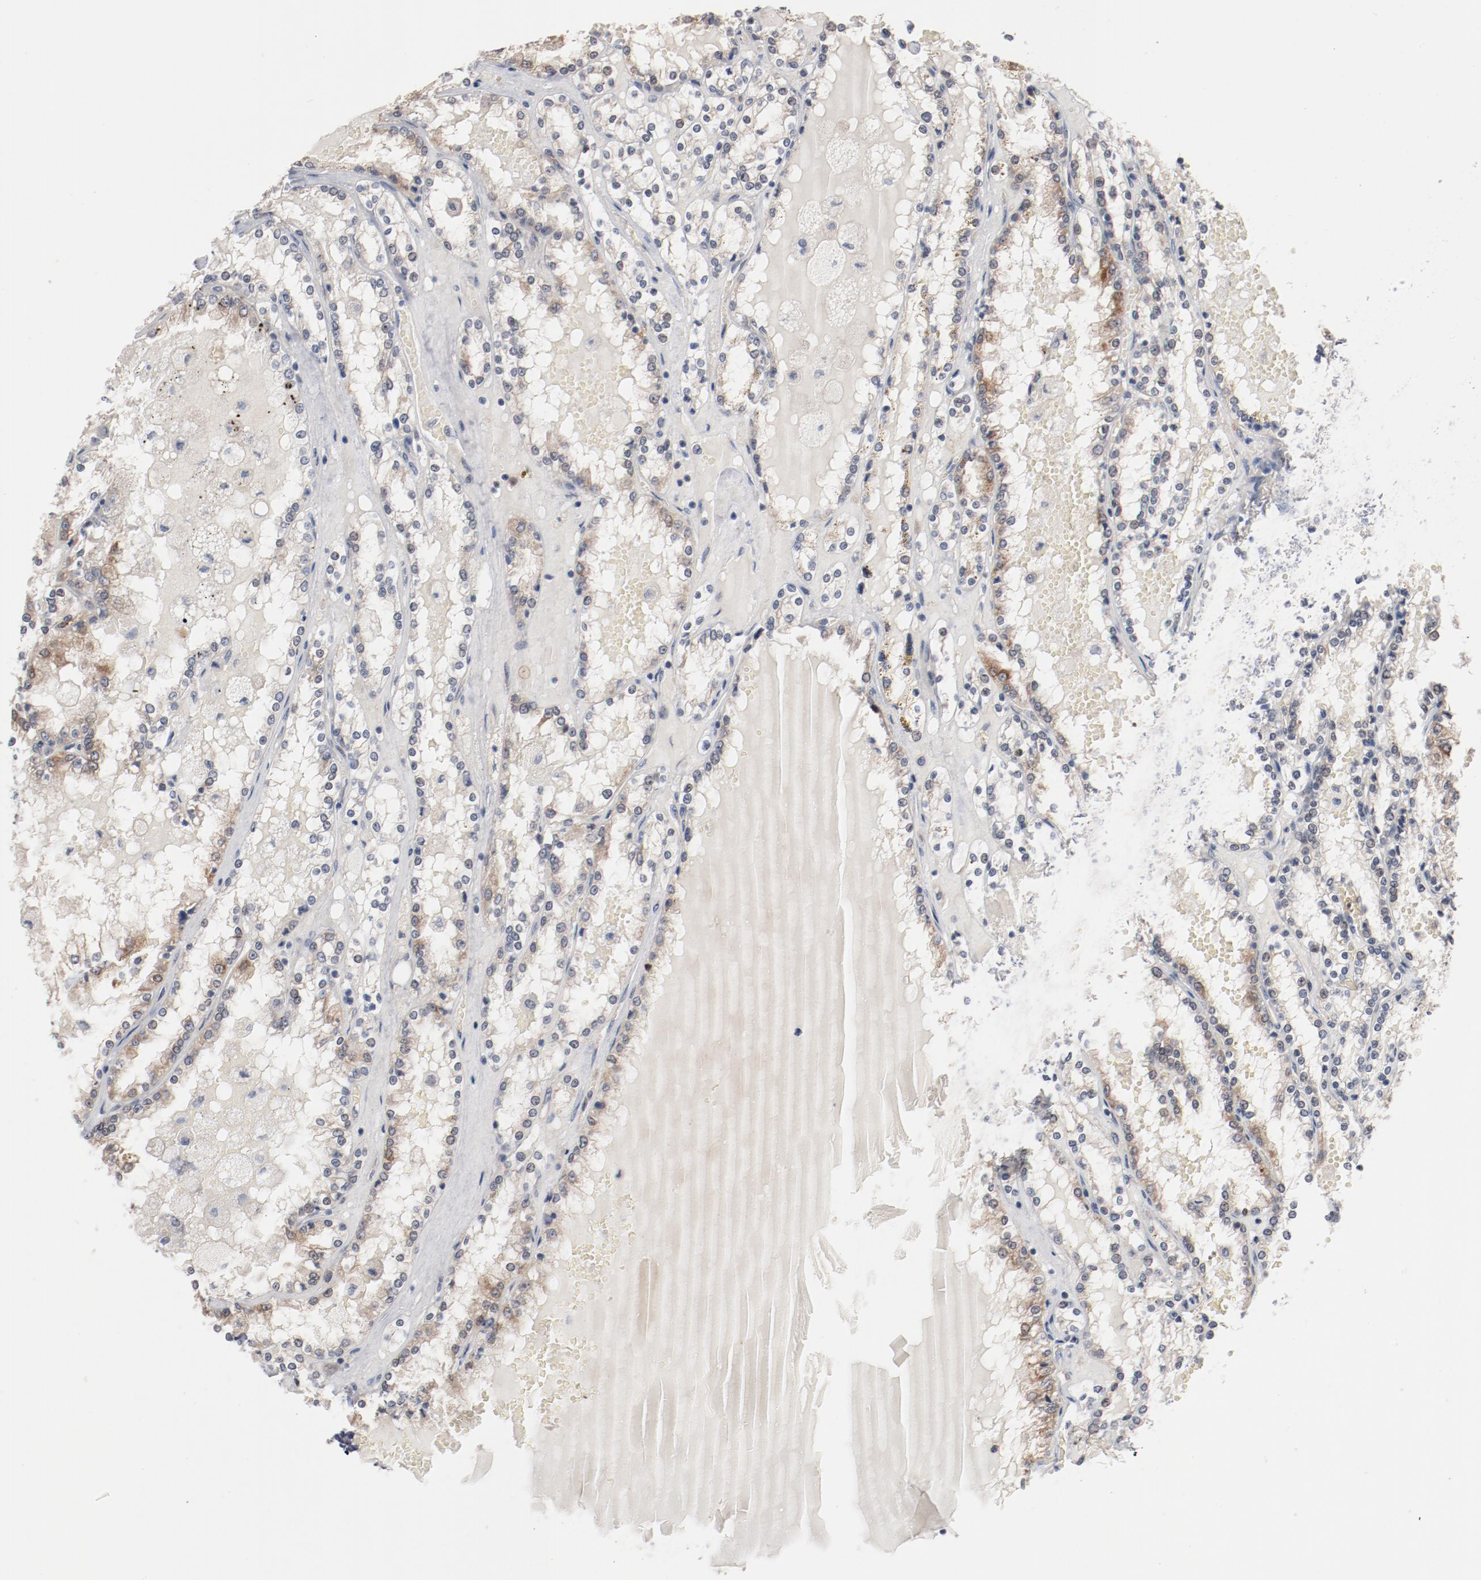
{"staining": {"intensity": "weak", "quantity": ">75%", "location": "cytoplasmic/membranous"}, "tissue": "renal cancer", "cell_type": "Tumor cells", "image_type": "cancer", "snomed": [{"axis": "morphology", "description": "Adenocarcinoma, NOS"}, {"axis": "topography", "description": "Kidney"}], "caption": "Adenocarcinoma (renal) stained for a protein reveals weak cytoplasmic/membranous positivity in tumor cells. Immunohistochemistry stains the protein of interest in brown and the nuclei are stained blue.", "gene": "RNASE11", "patient": {"sex": "female", "age": 56}}